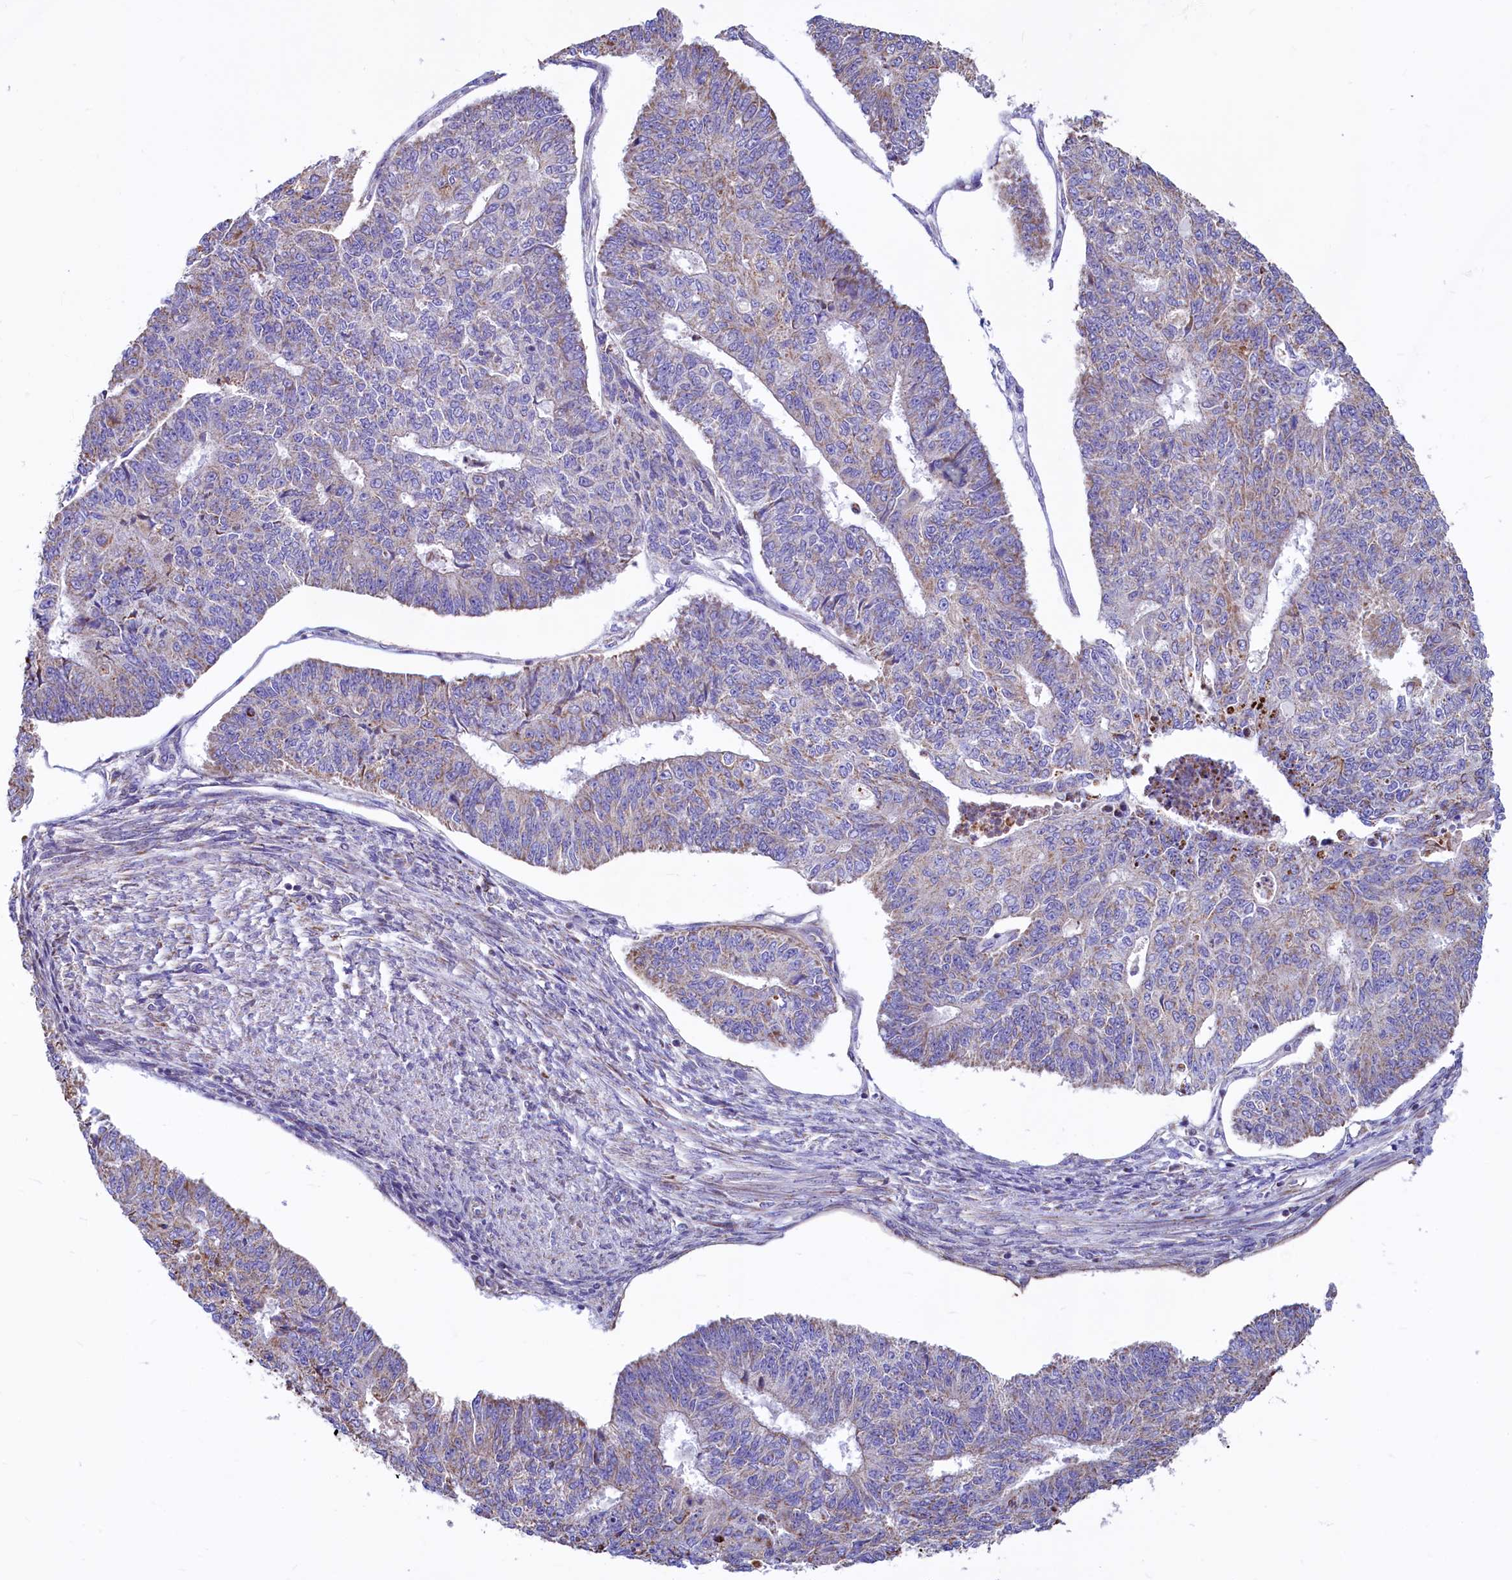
{"staining": {"intensity": "weak", "quantity": "<25%", "location": "cytoplasmic/membranous"}, "tissue": "endometrial cancer", "cell_type": "Tumor cells", "image_type": "cancer", "snomed": [{"axis": "morphology", "description": "Adenocarcinoma, NOS"}, {"axis": "topography", "description": "Endometrium"}], "caption": "The micrograph shows no staining of tumor cells in adenocarcinoma (endometrial). The staining is performed using DAB (3,3'-diaminobenzidine) brown chromogen with nuclei counter-stained in using hematoxylin.", "gene": "VWCE", "patient": {"sex": "female", "age": 32}}